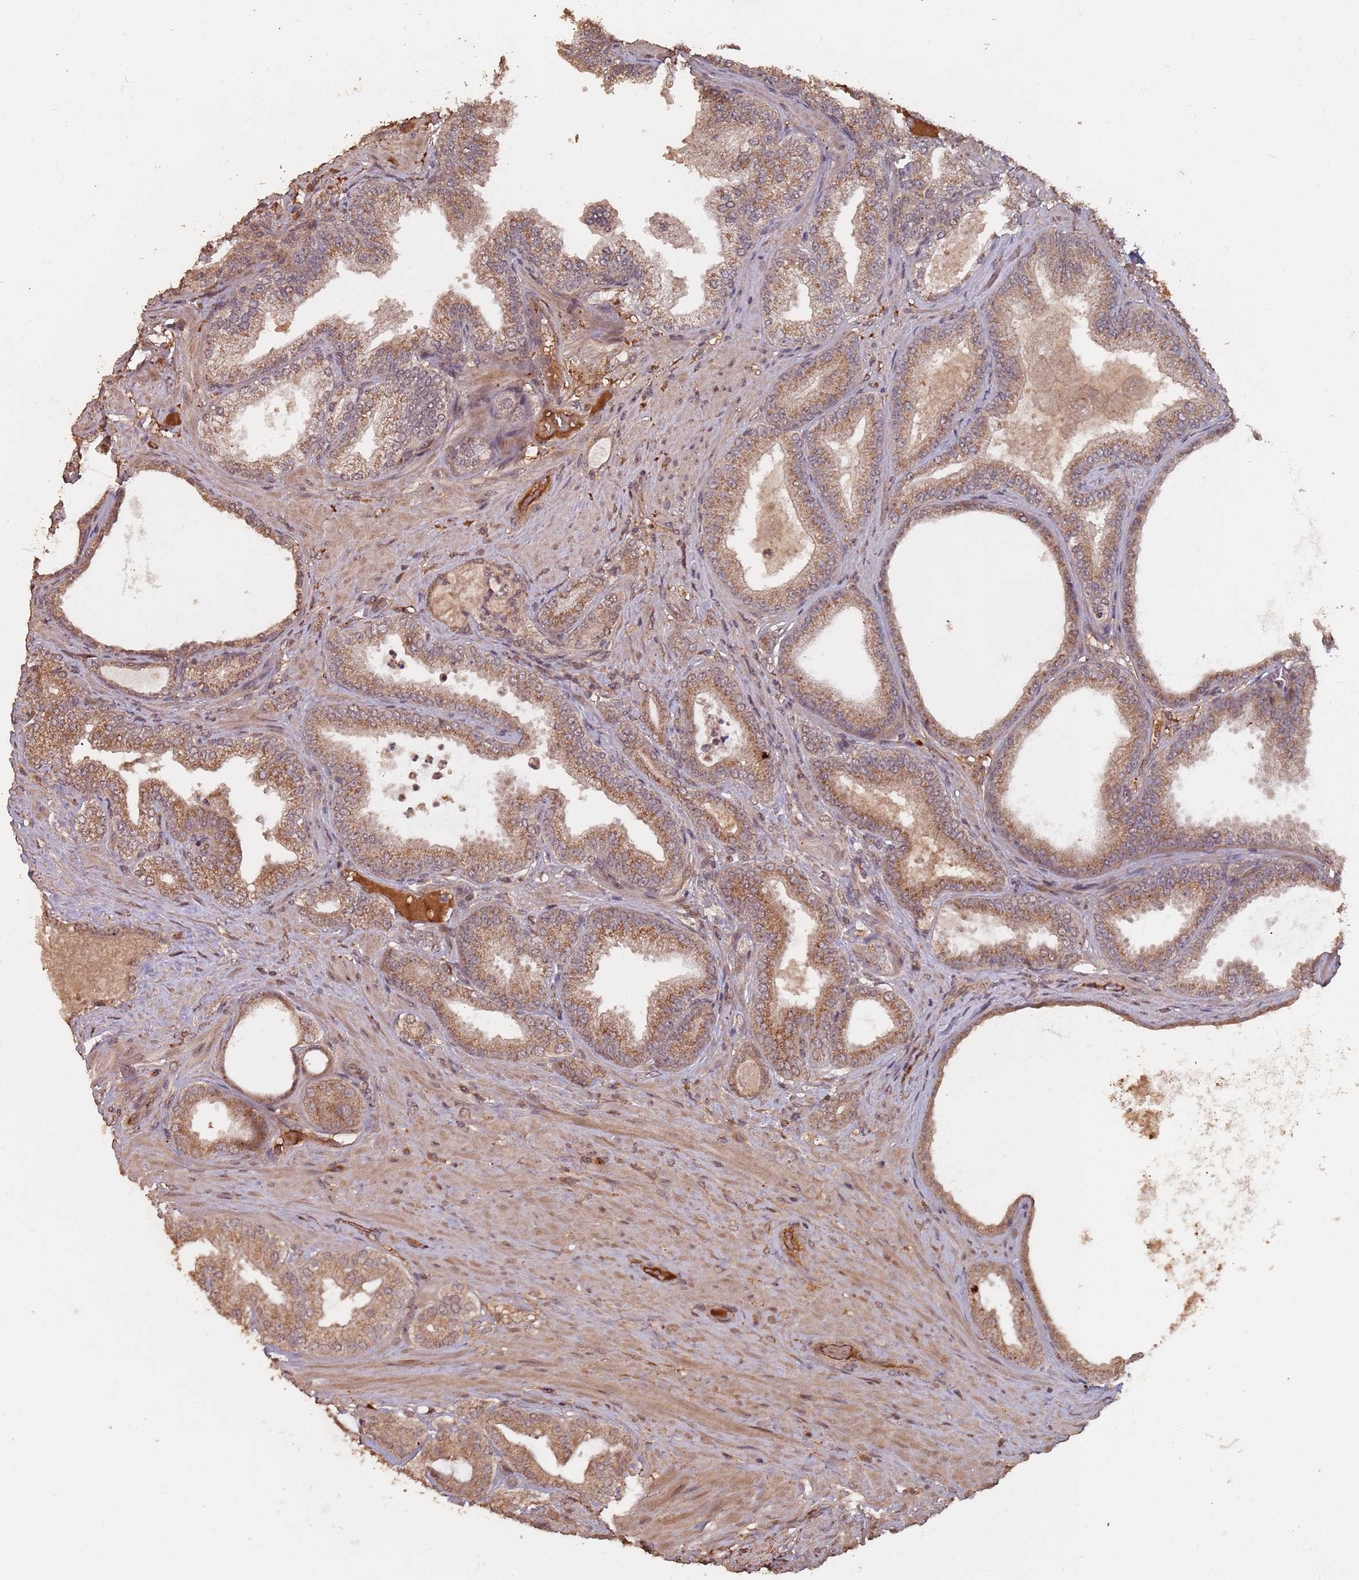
{"staining": {"intensity": "moderate", "quantity": ">75%", "location": "cytoplasmic/membranous"}, "tissue": "prostate cancer", "cell_type": "Tumor cells", "image_type": "cancer", "snomed": [{"axis": "morphology", "description": "Adenocarcinoma, Low grade"}, {"axis": "topography", "description": "Prostate"}], "caption": "Immunohistochemistry (IHC) image of neoplastic tissue: human prostate low-grade adenocarcinoma stained using IHC shows medium levels of moderate protein expression localized specifically in the cytoplasmic/membranous of tumor cells, appearing as a cytoplasmic/membranous brown color.", "gene": "FRAT1", "patient": {"sex": "male", "age": 63}}